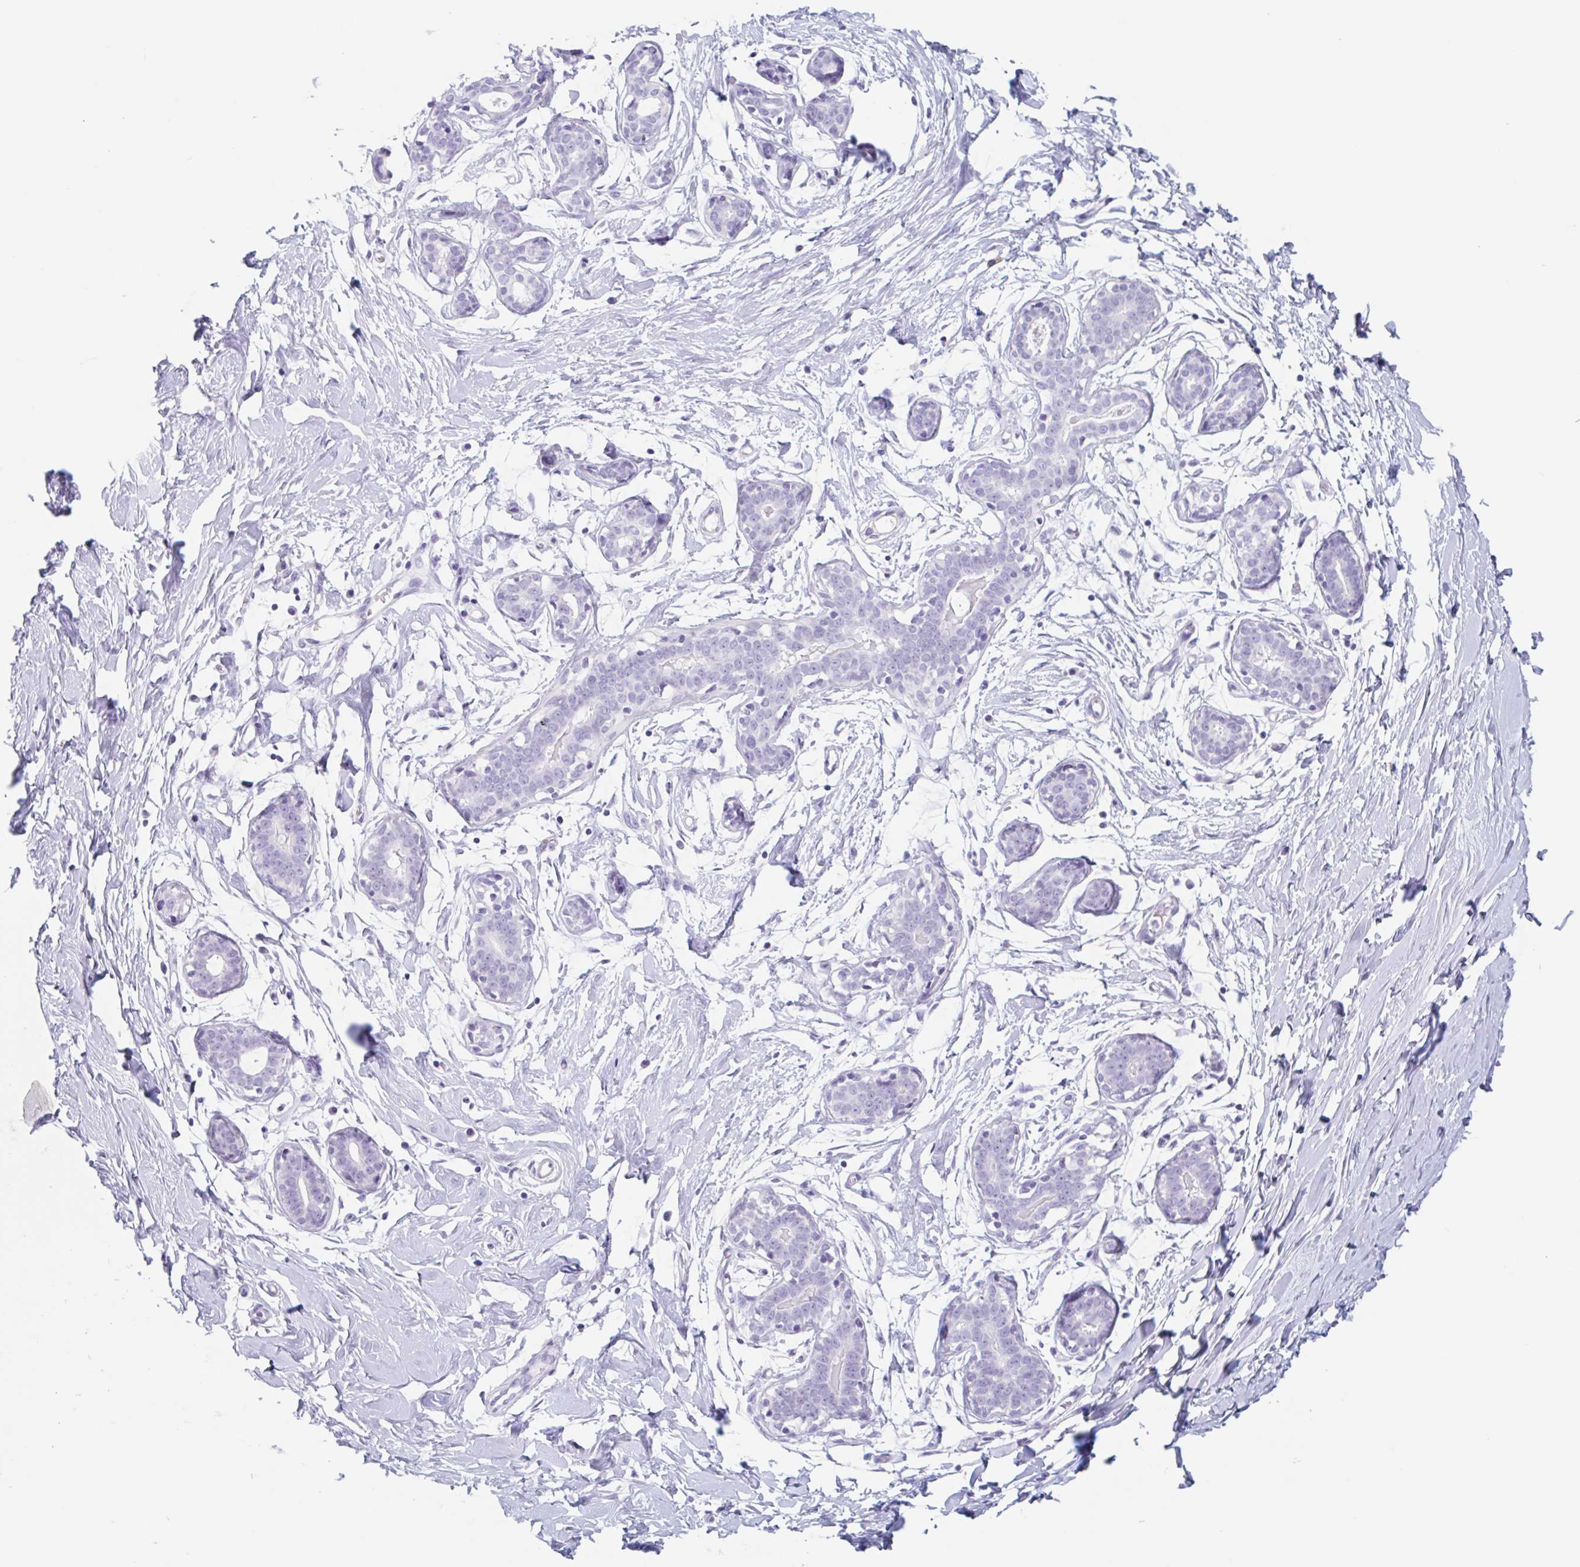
{"staining": {"intensity": "negative", "quantity": "none", "location": "none"}, "tissue": "breast", "cell_type": "Adipocytes", "image_type": "normal", "snomed": [{"axis": "morphology", "description": "Normal tissue, NOS"}, {"axis": "topography", "description": "Breast"}], "caption": "IHC image of normal breast: human breast stained with DAB demonstrates no significant protein positivity in adipocytes.", "gene": "EMC4", "patient": {"sex": "female", "age": 27}}